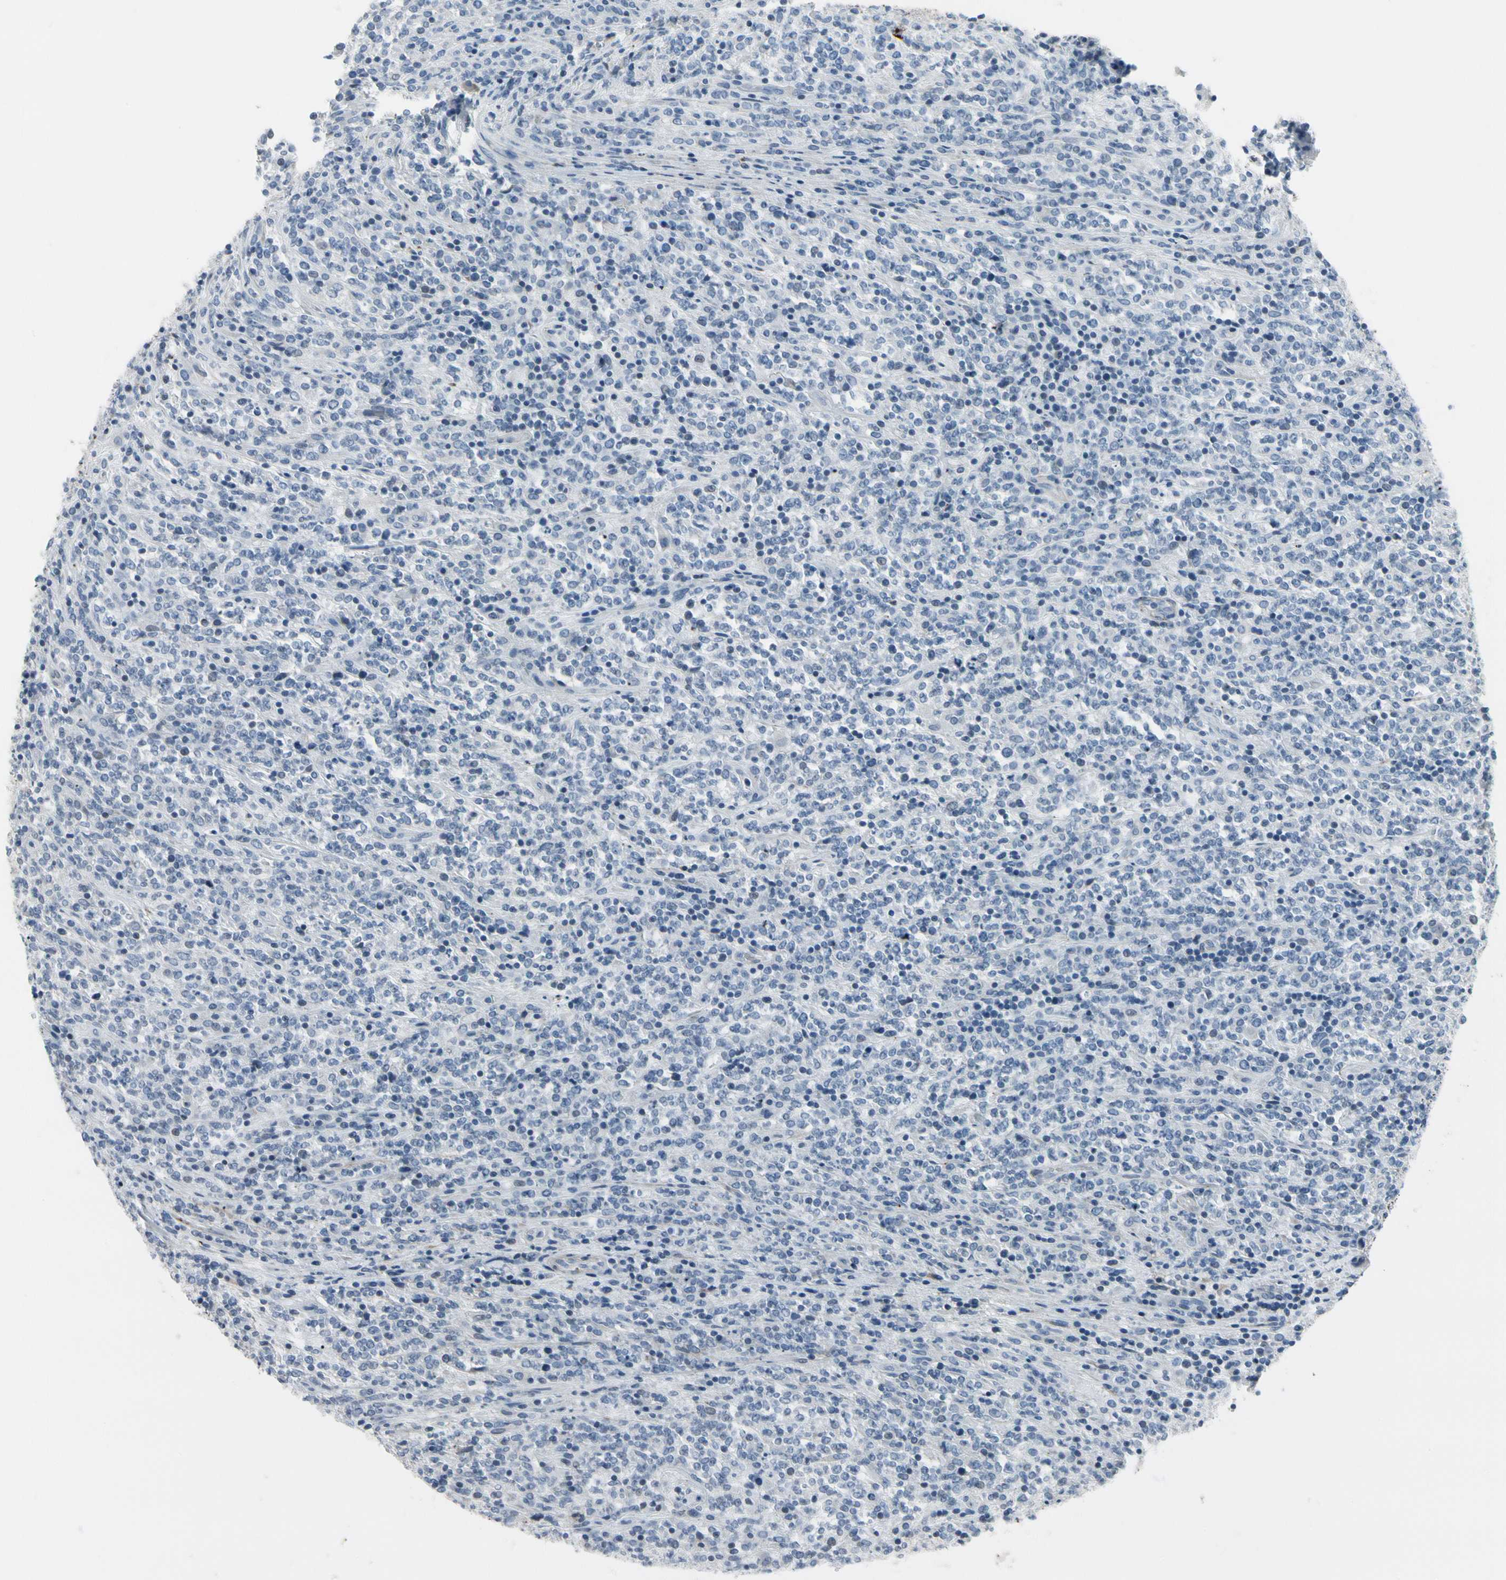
{"staining": {"intensity": "negative", "quantity": "none", "location": "none"}, "tissue": "lymphoma", "cell_type": "Tumor cells", "image_type": "cancer", "snomed": [{"axis": "morphology", "description": "Malignant lymphoma, non-Hodgkin's type, High grade"}, {"axis": "topography", "description": "Soft tissue"}], "caption": "An IHC micrograph of malignant lymphoma, non-Hodgkin's type (high-grade) is shown. There is no staining in tumor cells of malignant lymphoma, non-Hodgkin's type (high-grade). (Immunohistochemistry, brightfield microscopy, high magnification).", "gene": "PIGR", "patient": {"sex": "male", "age": 18}}